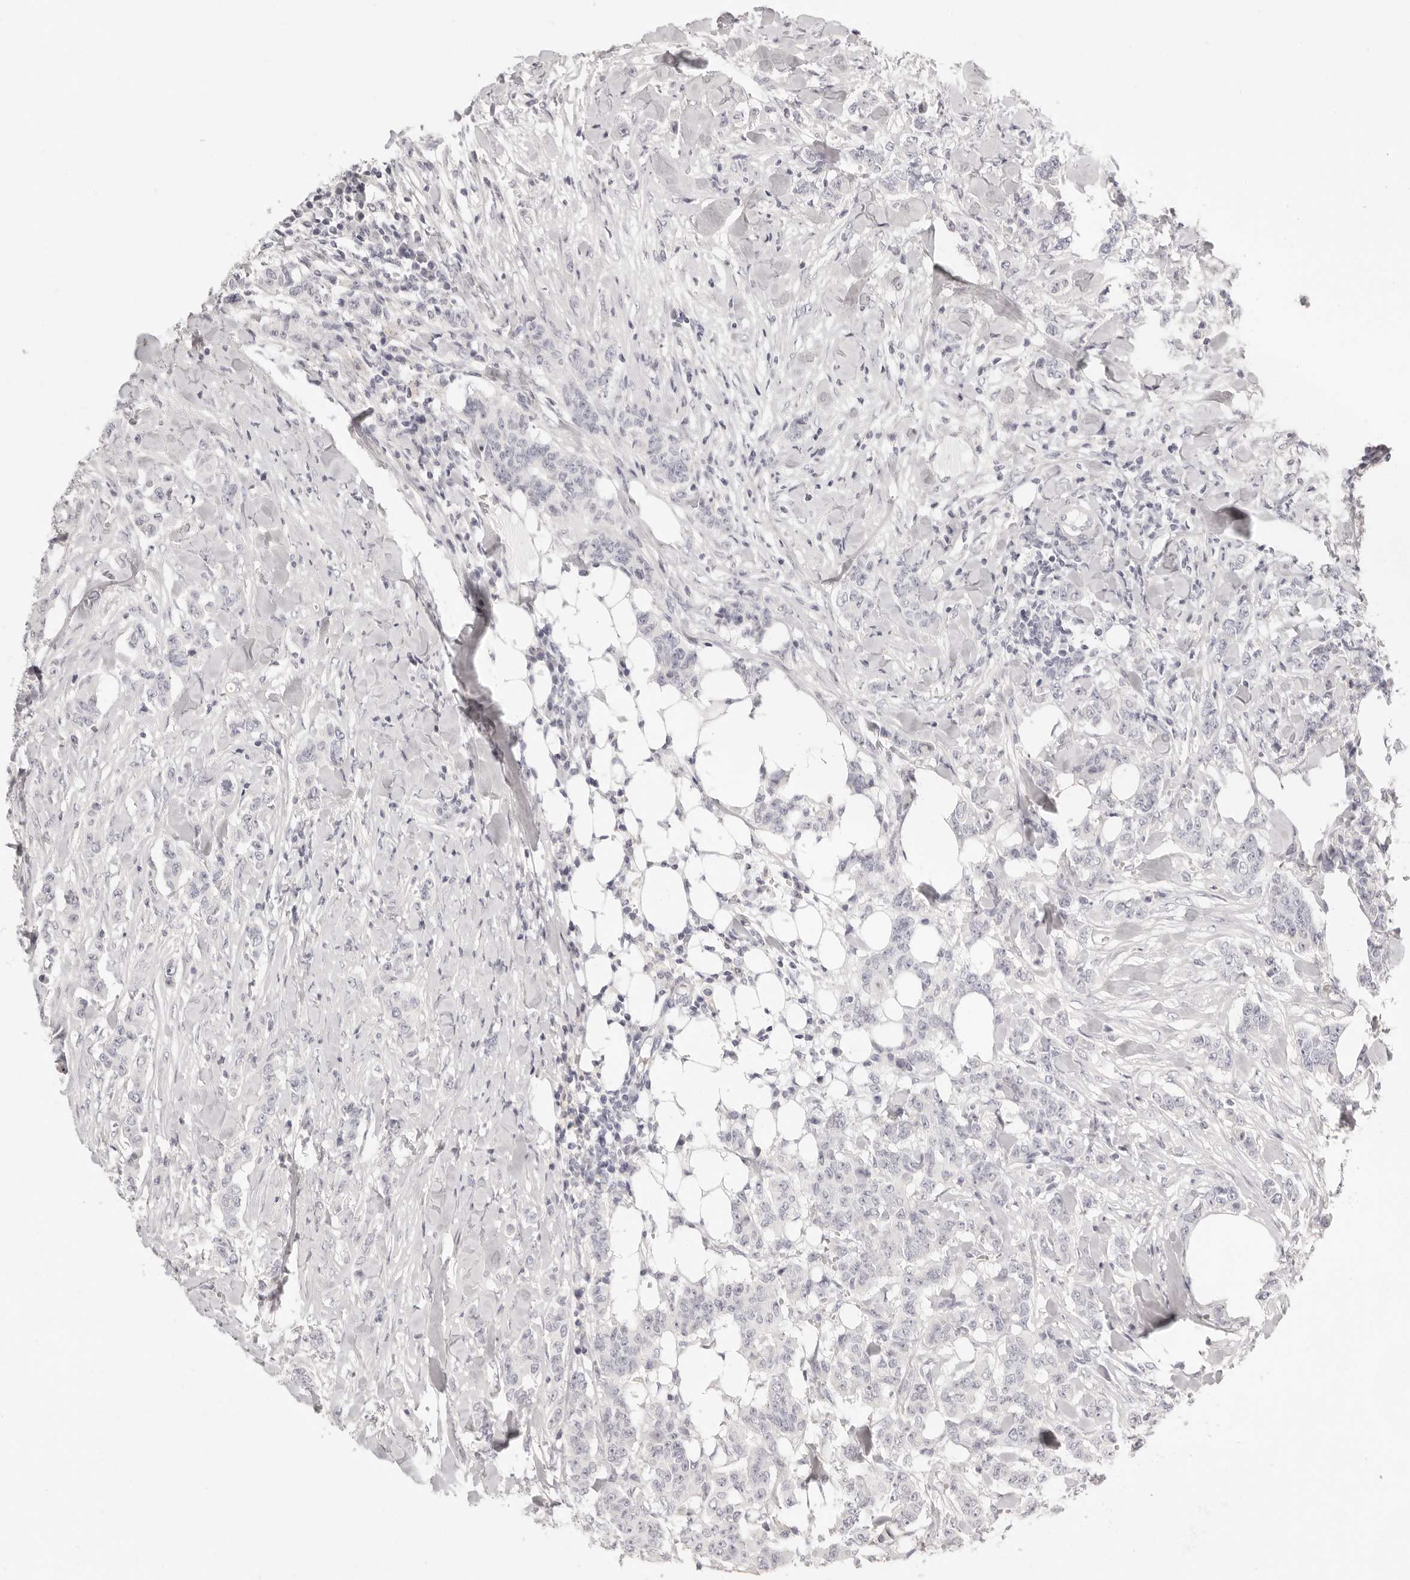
{"staining": {"intensity": "negative", "quantity": "none", "location": "none"}, "tissue": "breast cancer", "cell_type": "Tumor cells", "image_type": "cancer", "snomed": [{"axis": "morphology", "description": "Duct carcinoma"}, {"axis": "topography", "description": "Breast"}], "caption": "Immunohistochemistry of intraductal carcinoma (breast) exhibits no staining in tumor cells. (Brightfield microscopy of DAB immunohistochemistry (IHC) at high magnification).", "gene": "FABP1", "patient": {"sex": "female", "age": 40}}